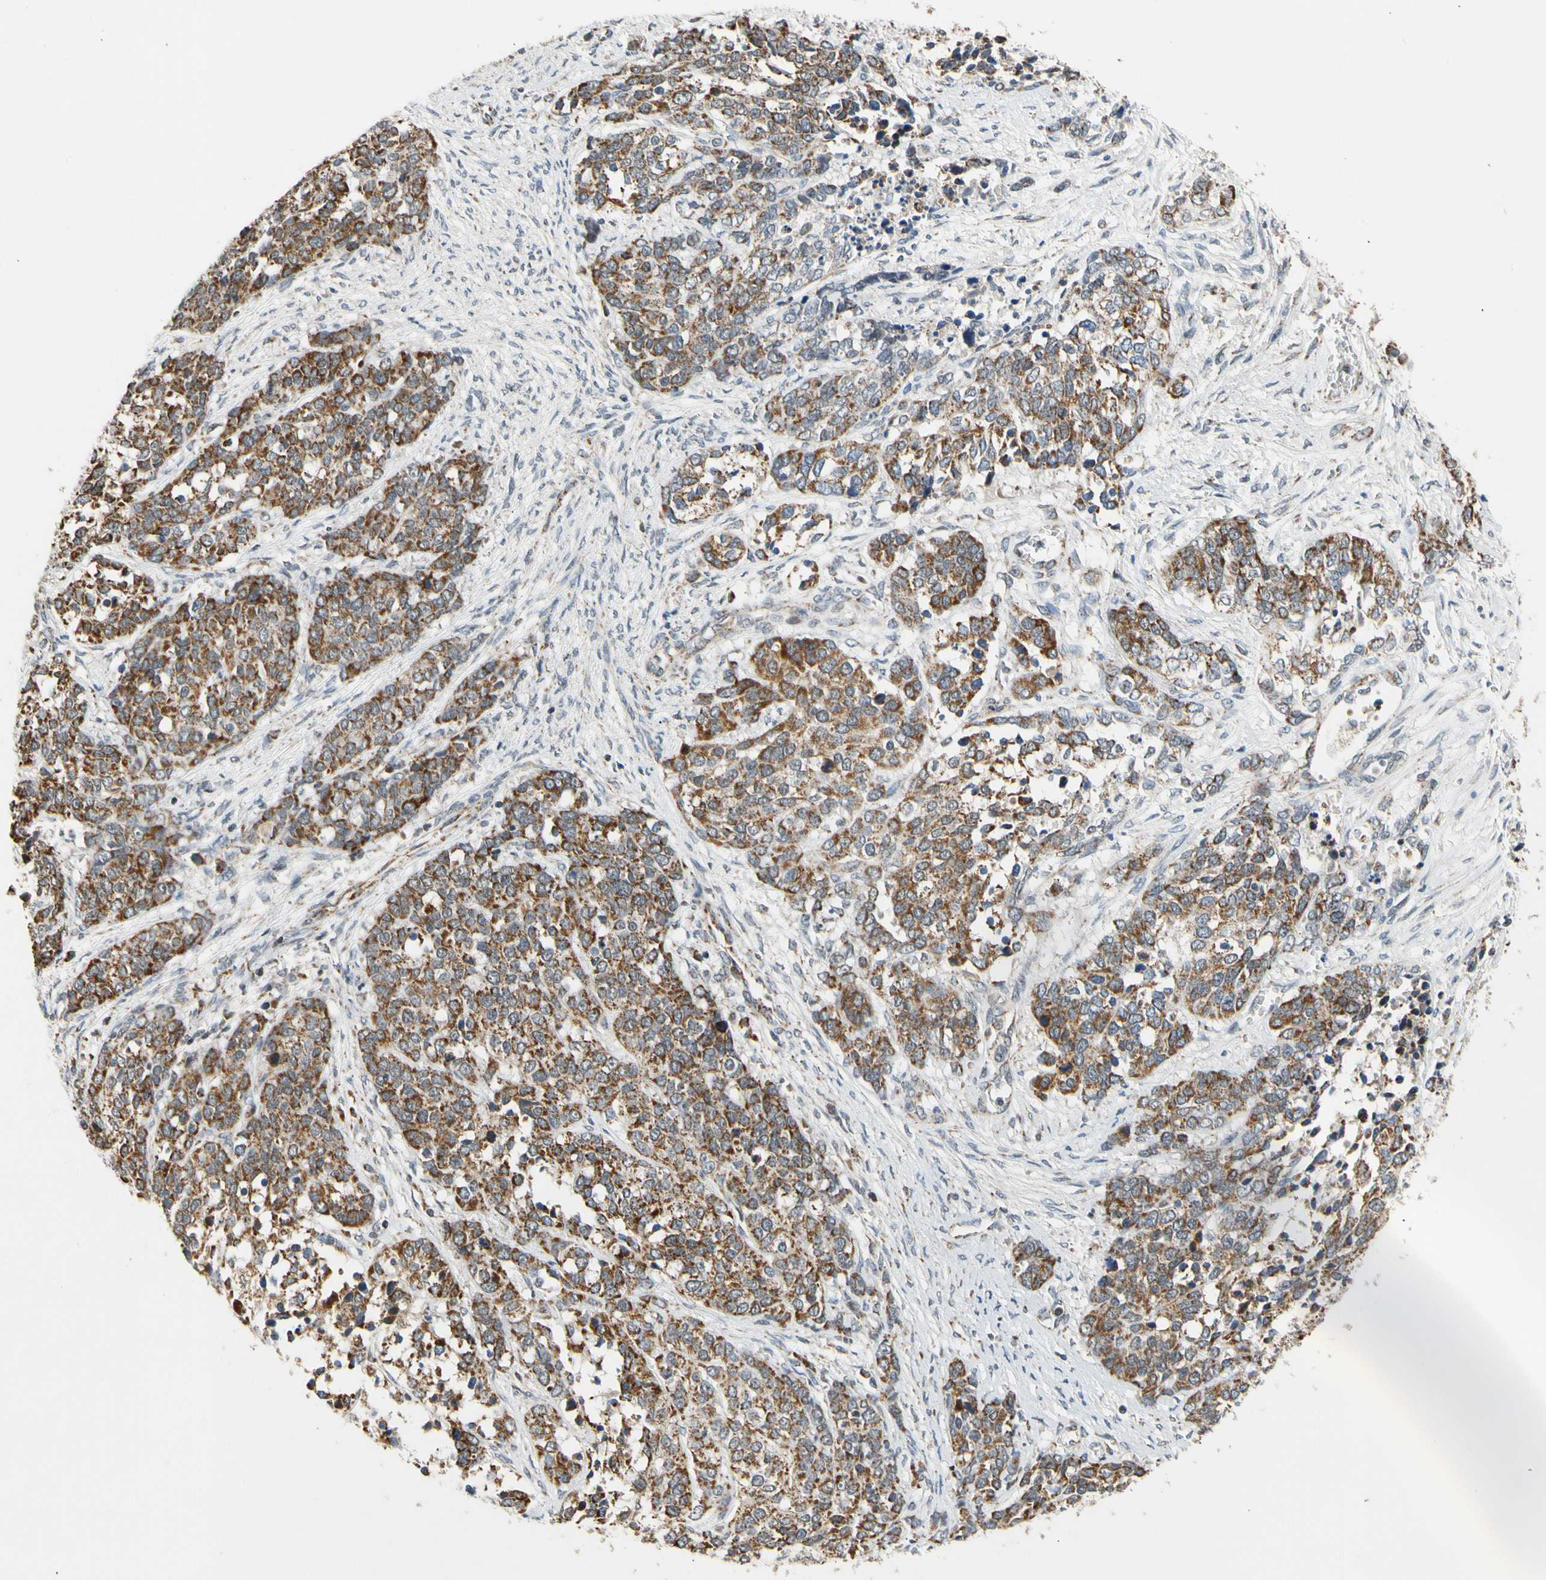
{"staining": {"intensity": "moderate", "quantity": ">75%", "location": "cytoplasmic/membranous"}, "tissue": "ovarian cancer", "cell_type": "Tumor cells", "image_type": "cancer", "snomed": [{"axis": "morphology", "description": "Cystadenocarcinoma, serous, NOS"}, {"axis": "topography", "description": "Ovary"}], "caption": "There is medium levels of moderate cytoplasmic/membranous expression in tumor cells of ovarian serous cystadenocarcinoma, as demonstrated by immunohistochemical staining (brown color).", "gene": "KHDC4", "patient": {"sex": "female", "age": 44}}